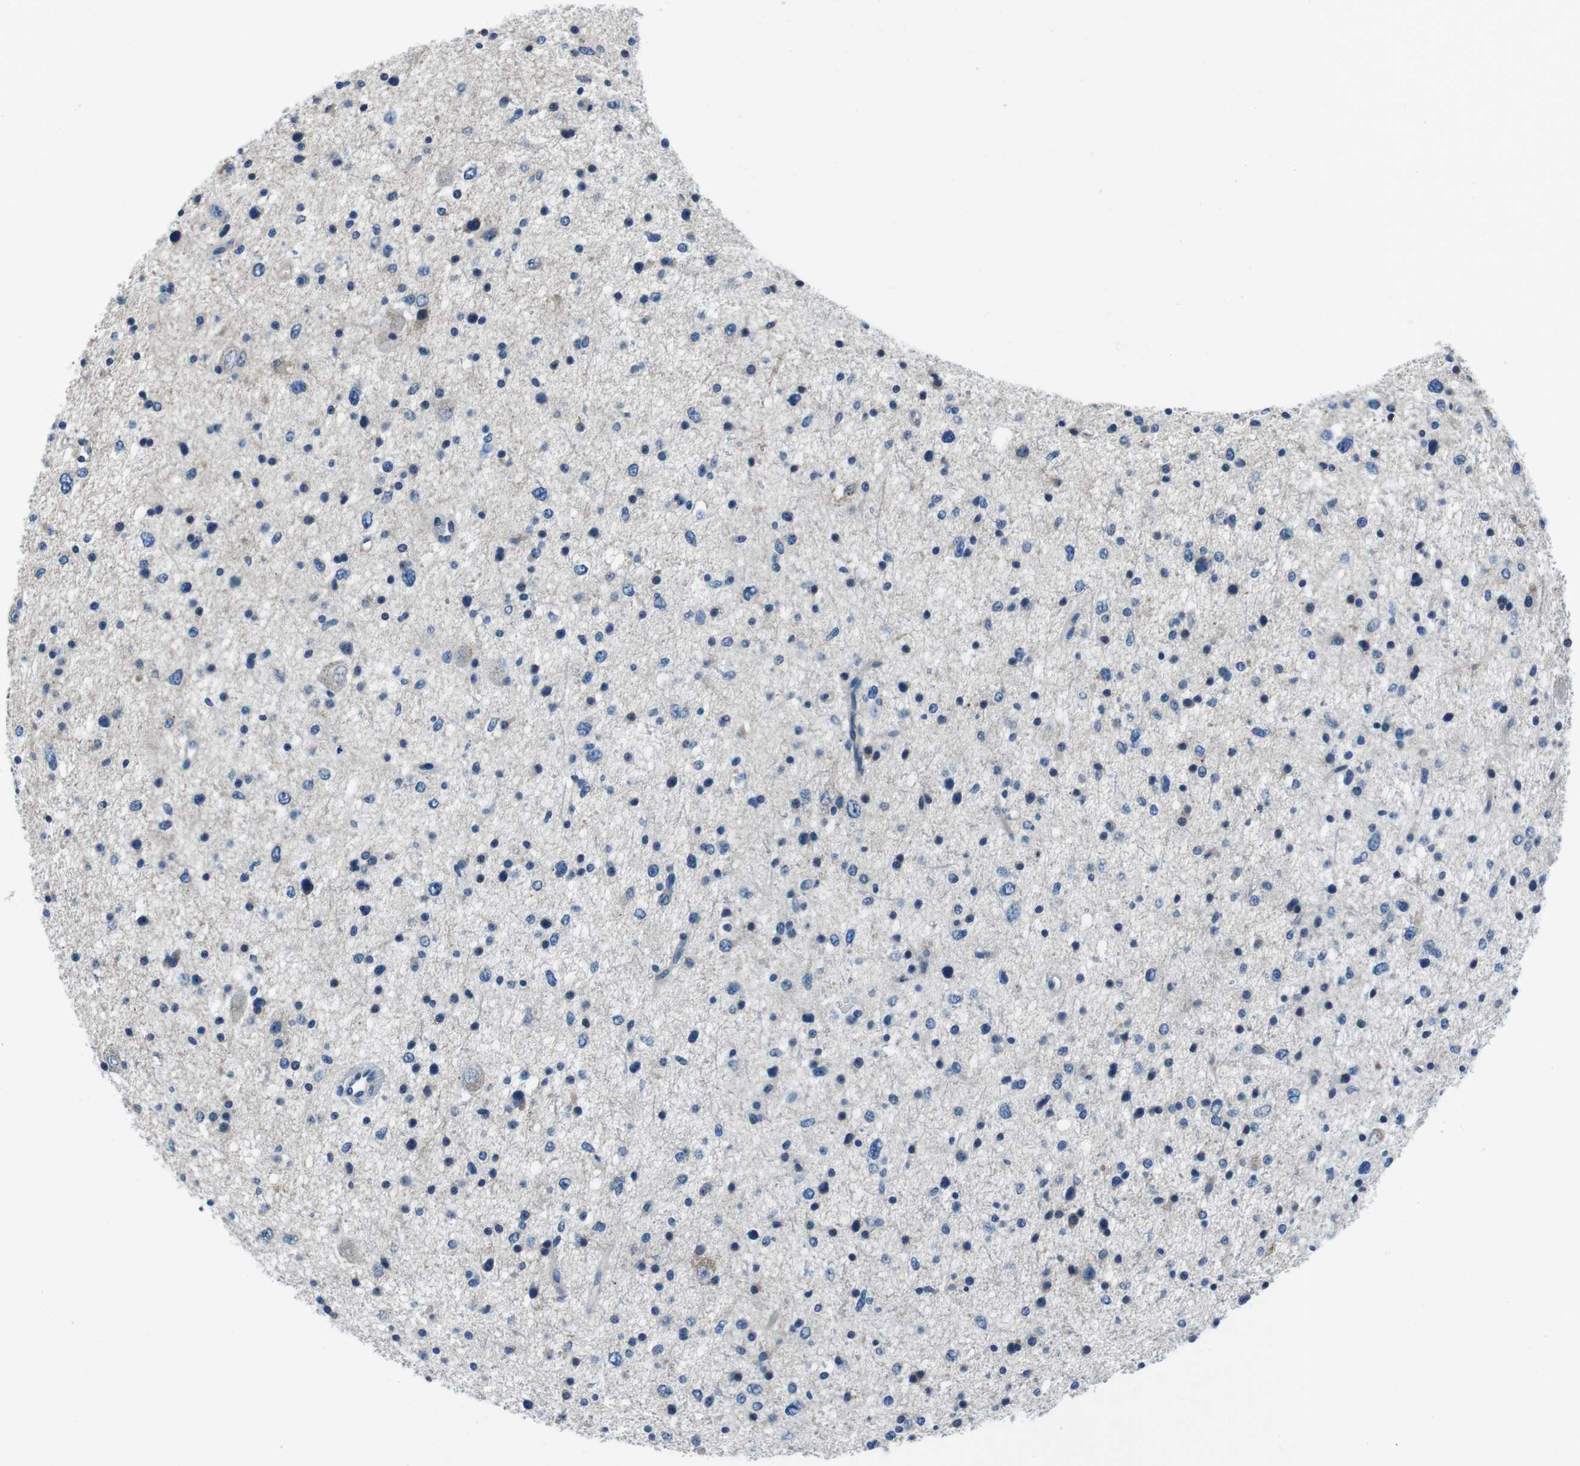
{"staining": {"intensity": "negative", "quantity": "none", "location": "none"}, "tissue": "glioma", "cell_type": "Tumor cells", "image_type": "cancer", "snomed": [{"axis": "morphology", "description": "Glioma, malignant, Low grade"}, {"axis": "topography", "description": "Brain"}], "caption": "IHC micrograph of human malignant low-grade glioma stained for a protein (brown), which displays no positivity in tumor cells. (DAB (3,3'-diaminobenzidine) immunohistochemistry visualized using brightfield microscopy, high magnification).", "gene": "CASQ1", "patient": {"sex": "female", "age": 37}}